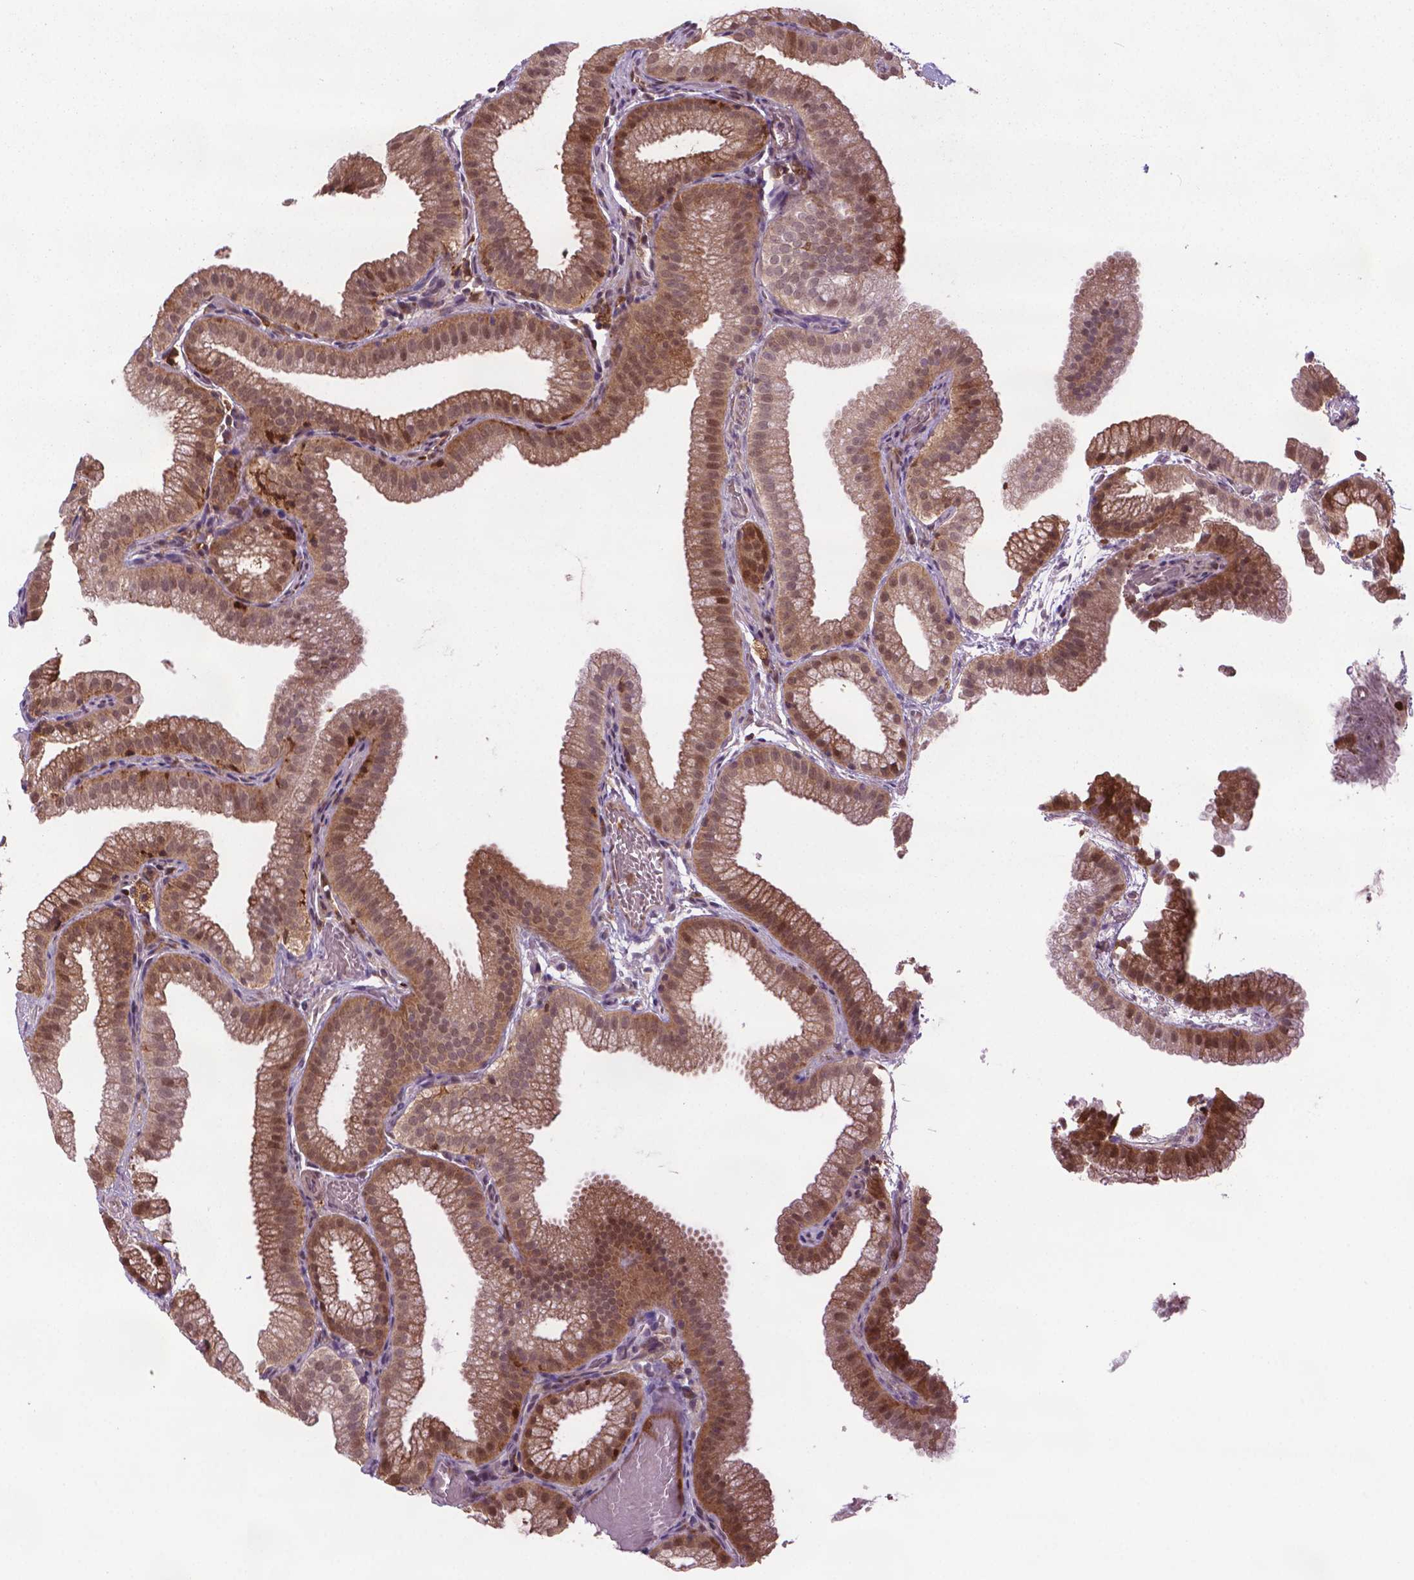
{"staining": {"intensity": "weak", "quantity": ">75%", "location": "cytoplasmic/membranous,nuclear"}, "tissue": "gallbladder", "cell_type": "Glandular cells", "image_type": "normal", "snomed": [{"axis": "morphology", "description": "Normal tissue, NOS"}, {"axis": "topography", "description": "Gallbladder"}], "caption": "Normal gallbladder was stained to show a protein in brown. There is low levels of weak cytoplasmic/membranous,nuclear staining in approximately >75% of glandular cells. (DAB (3,3'-diaminobenzidine) = brown stain, brightfield microscopy at high magnification).", "gene": "PLIN3", "patient": {"sex": "female", "age": 63}}